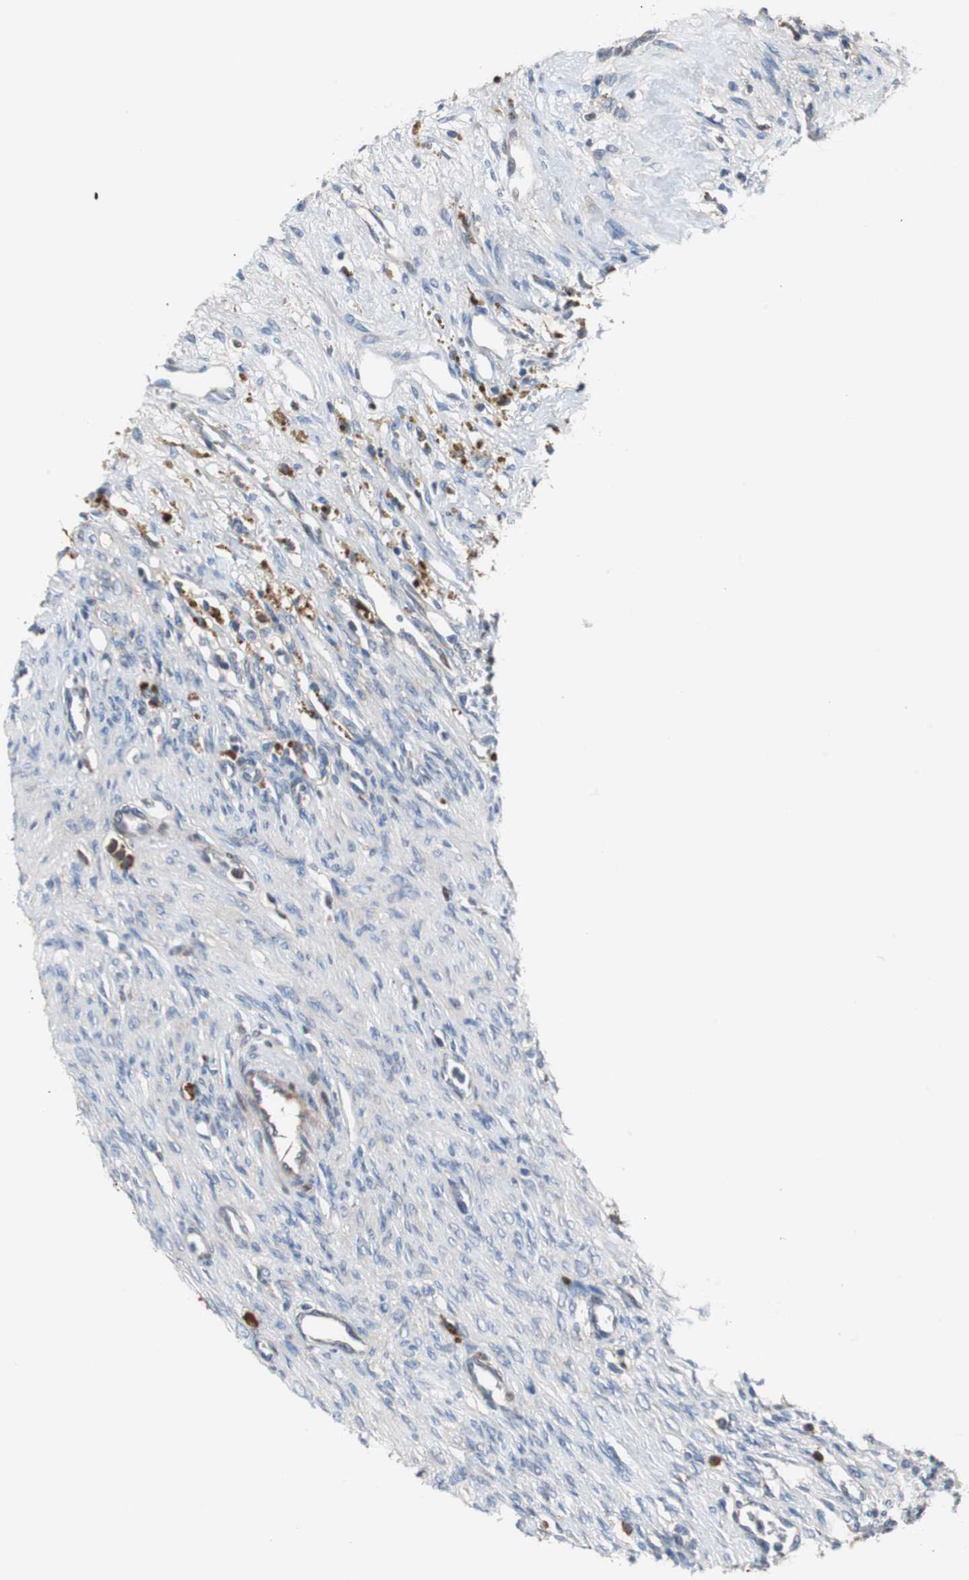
{"staining": {"intensity": "negative", "quantity": "none", "location": "none"}, "tissue": "ovary", "cell_type": "Ovarian stroma cells", "image_type": "normal", "snomed": [{"axis": "morphology", "description": "Normal tissue, NOS"}, {"axis": "topography", "description": "Ovary"}], "caption": "Immunohistochemistry histopathology image of benign human ovary stained for a protein (brown), which reveals no staining in ovarian stroma cells.", "gene": "SORT1", "patient": {"sex": "female", "age": 33}}